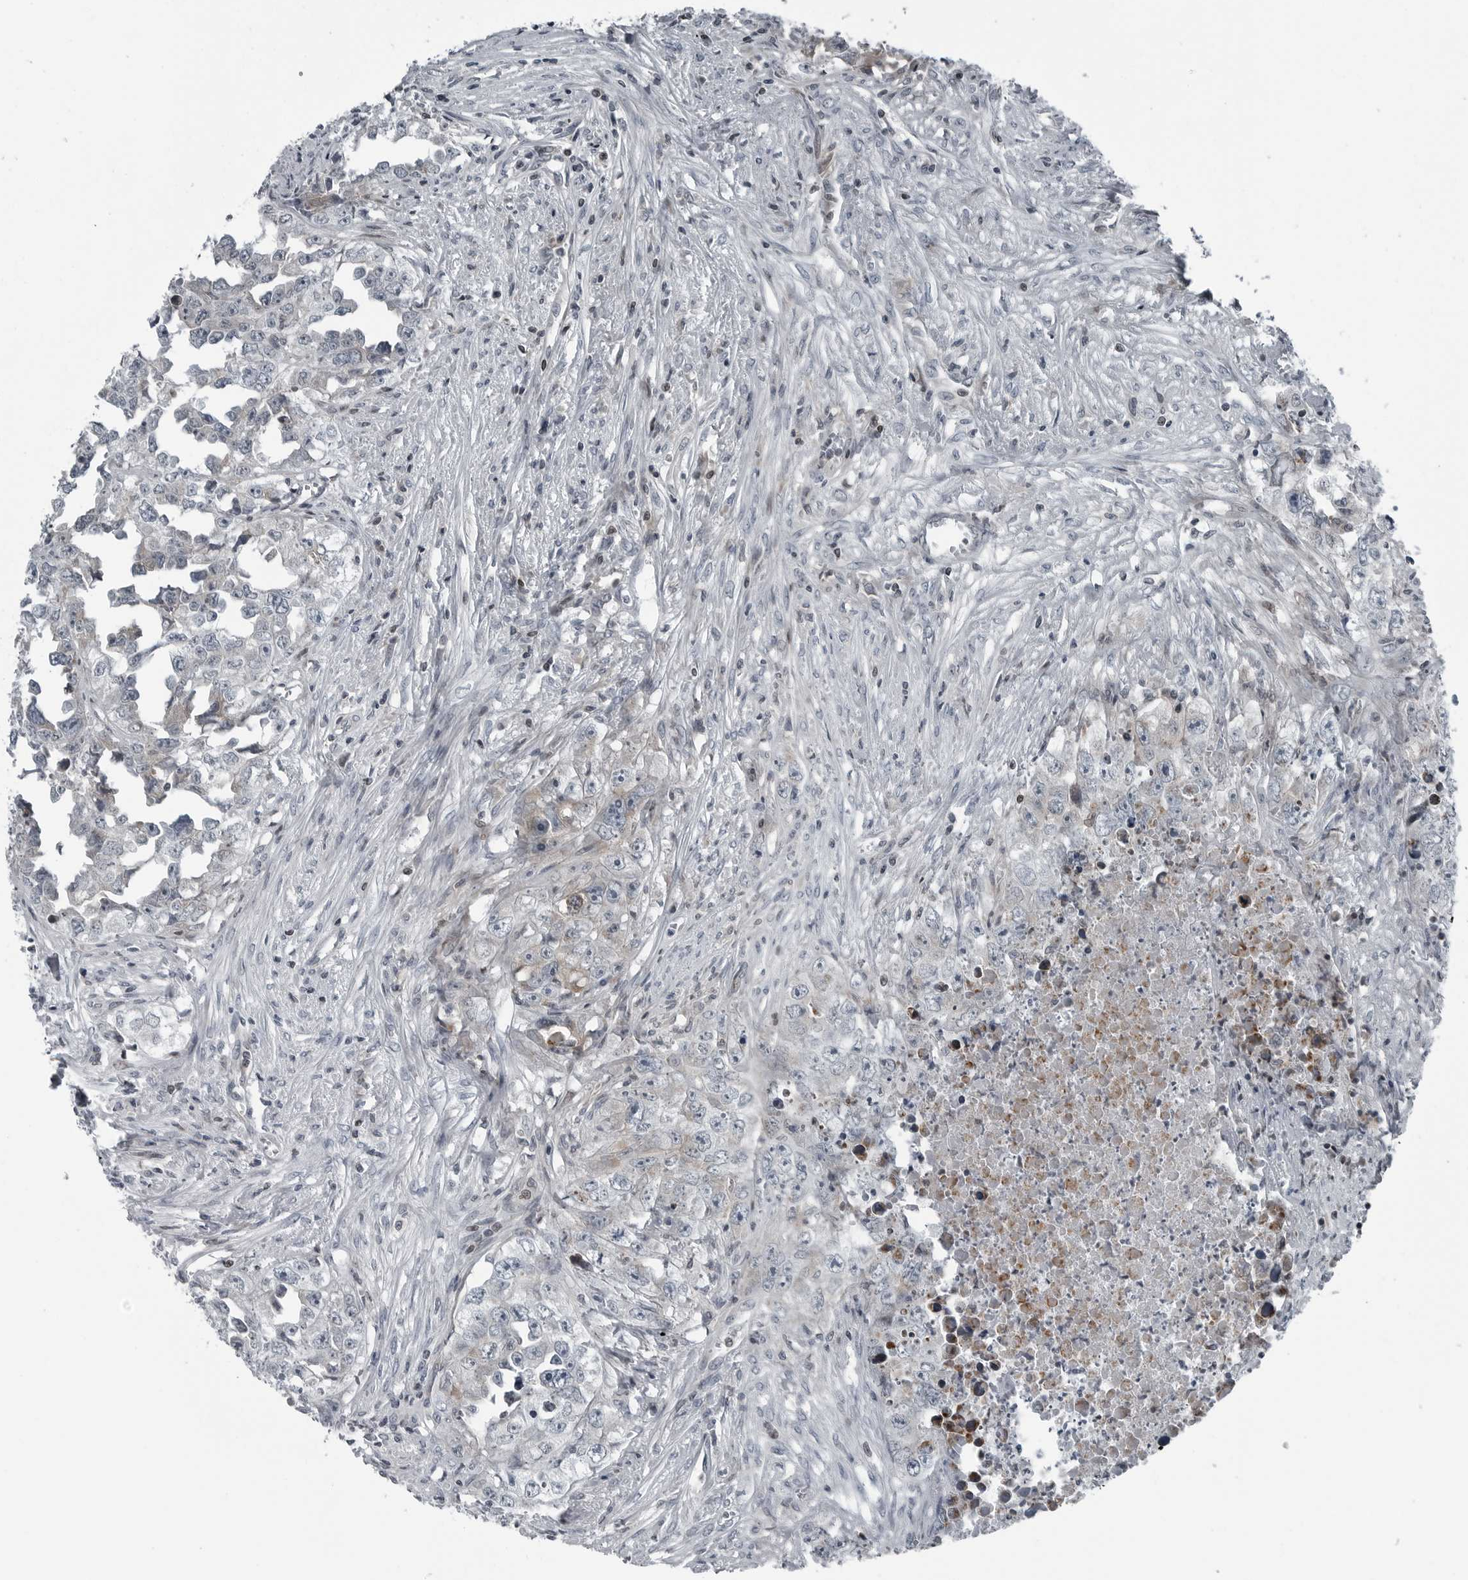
{"staining": {"intensity": "negative", "quantity": "none", "location": "none"}, "tissue": "testis cancer", "cell_type": "Tumor cells", "image_type": "cancer", "snomed": [{"axis": "morphology", "description": "Seminoma, NOS"}, {"axis": "morphology", "description": "Carcinoma, Embryonal, NOS"}, {"axis": "topography", "description": "Testis"}], "caption": "Human embryonal carcinoma (testis) stained for a protein using IHC shows no expression in tumor cells.", "gene": "GAK", "patient": {"sex": "male", "age": 43}}